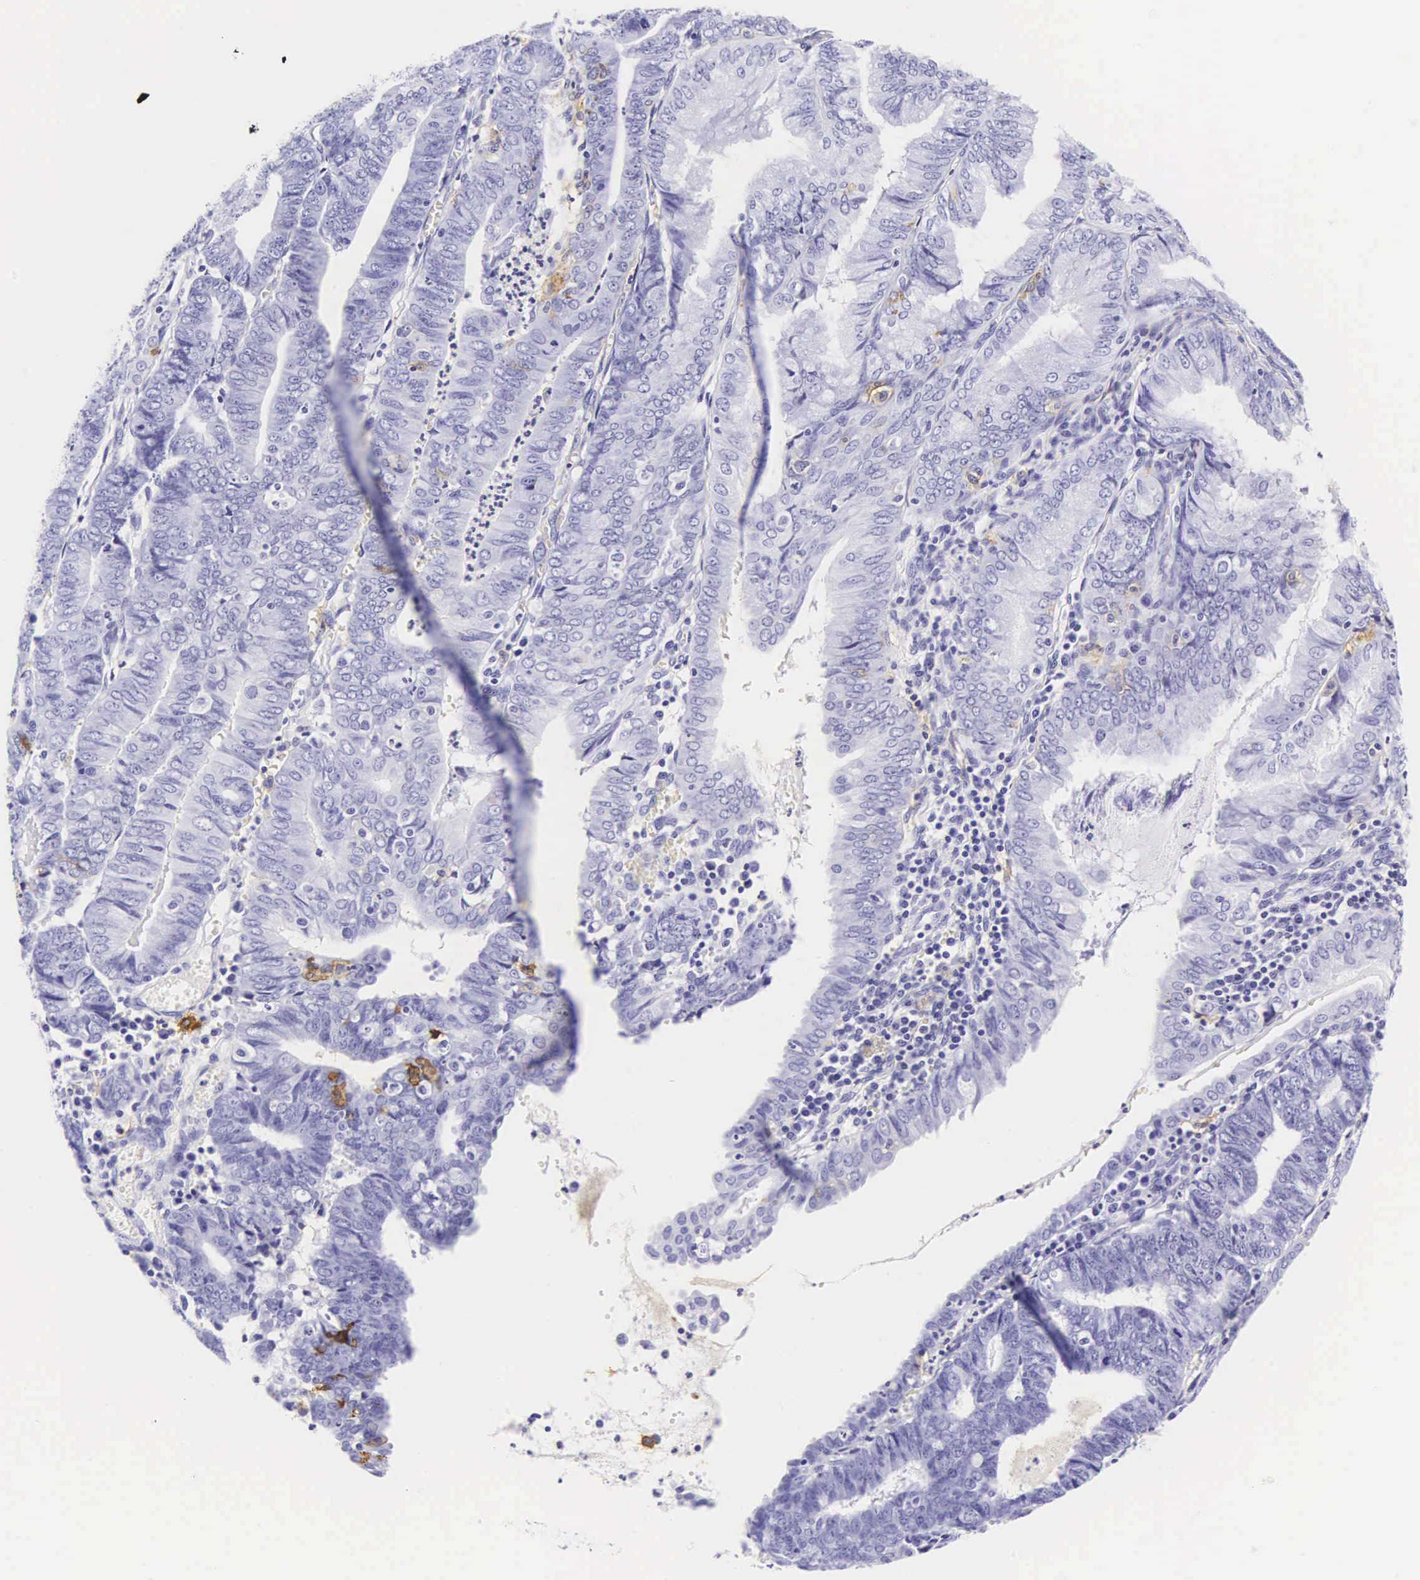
{"staining": {"intensity": "negative", "quantity": "none", "location": "none"}, "tissue": "endometrial cancer", "cell_type": "Tumor cells", "image_type": "cancer", "snomed": [{"axis": "morphology", "description": "Adenocarcinoma, NOS"}, {"axis": "topography", "description": "Endometrium"}], "caption": "There is no significant staining in tumor cells of endometrial cancer. (DAB (3,3'-diaminobenzidine) immunohistochemistry (IHC), high magnification).", "gene": "CD1A", "patient": {"sex": "female", "age": 66}}